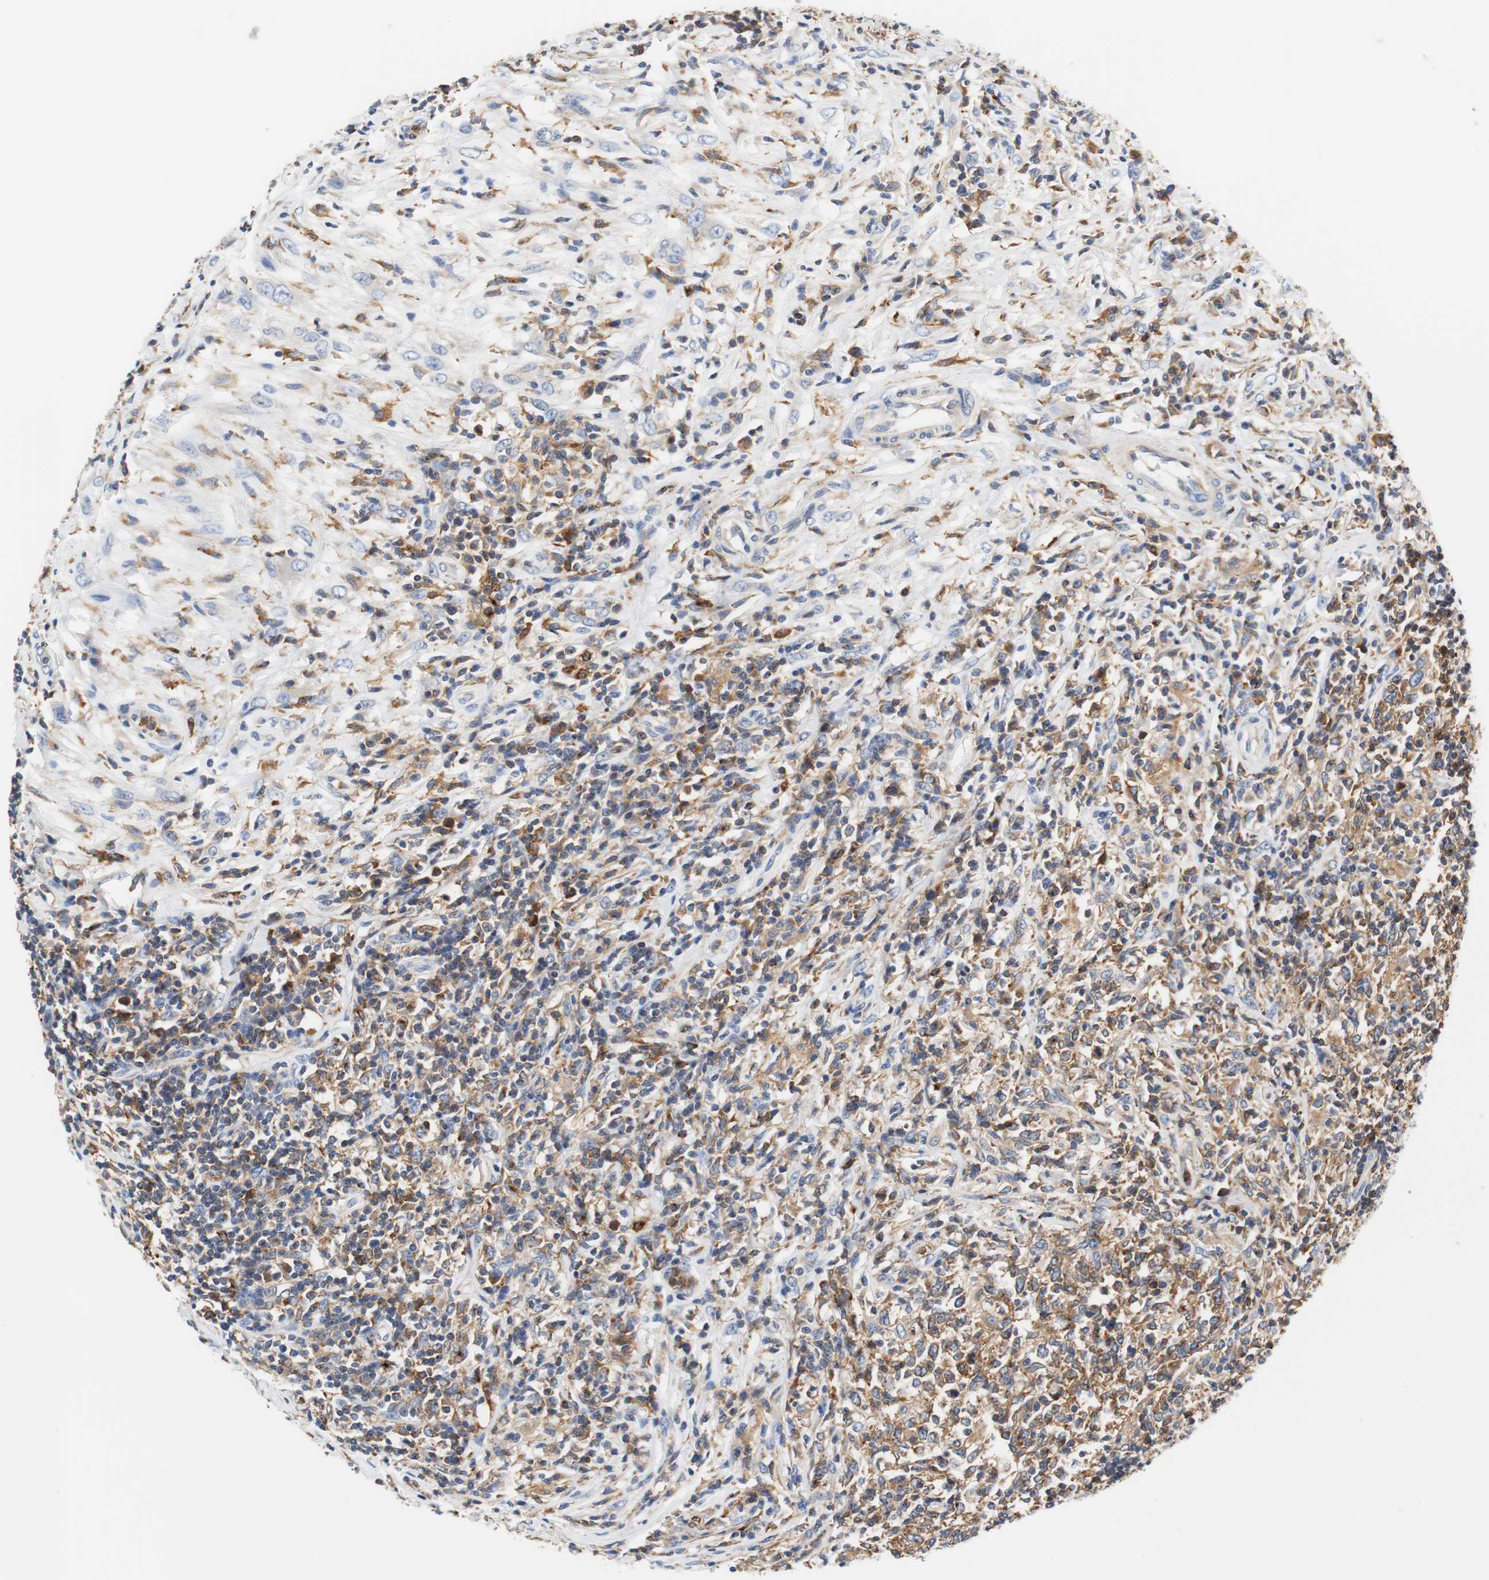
{"staining": {"intensity": "moderate", "quantity": ">75%", "location": "cytoplasmic/membranous"}, "tissue": "lymphoma", "cell_type": "Tumor cells", "image_type": "cancer", "snomed": [{"axis": "morphology", "description": "Malignant lymphoma, non-Hodgkin's type, High grade"}, {"axis": "topography", "description": "Lymph node"}], "caption": "Protein expression analysis of human malignant lymphoma, non-Hodgkin's type (high-grade) reveals moderate cytoplasmic/membranous positivity in approximately >75% of tumor cells.", "gene": "VAMP8", "patient": {"sex": "female", "age": 84}}